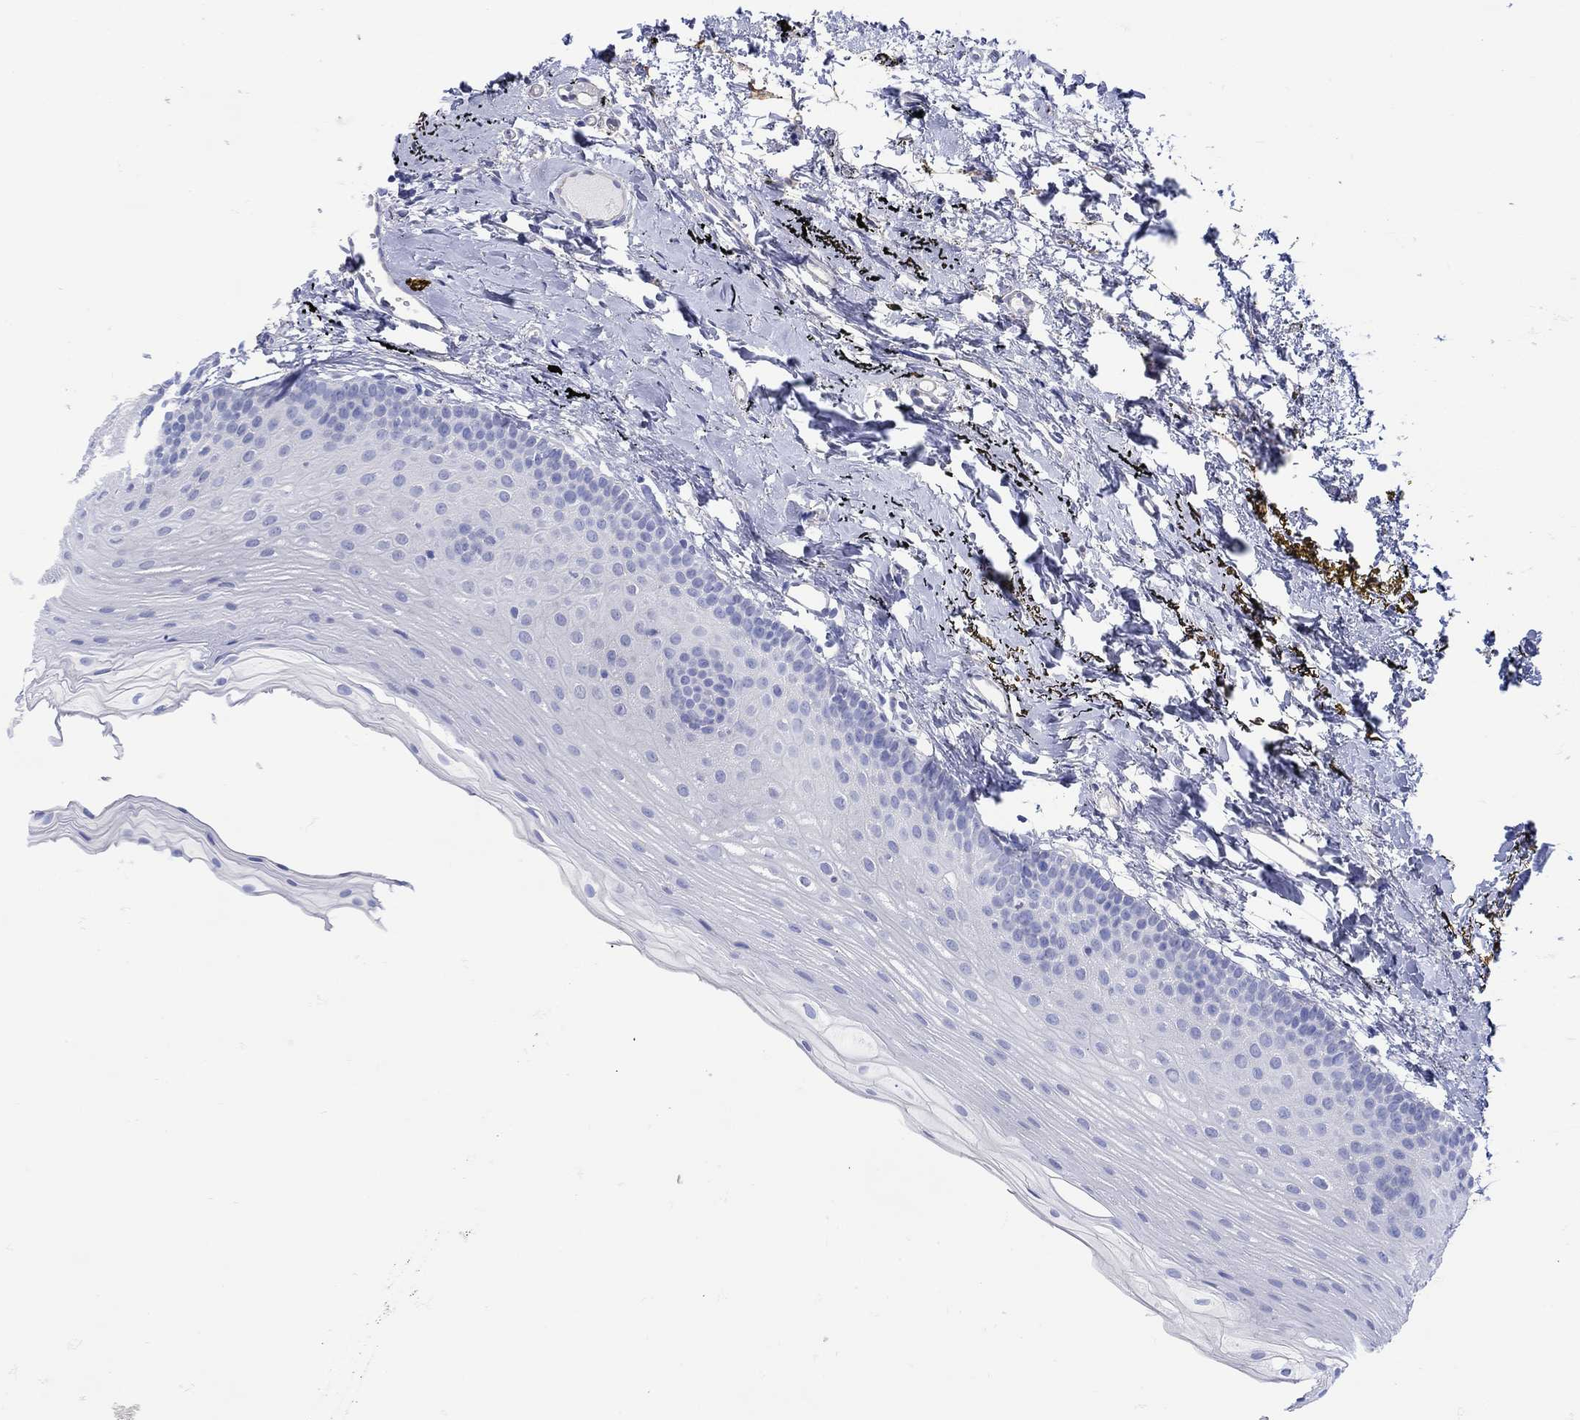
{"staining": {"intensity": "weak", "quantity": "<25%", "location": "cytoplasmic/membranous"}, "tissue": "oral mucosa", "cell_type": "Squamous epithelial cells", "image_type": "normal", "snomed": [{"axis": "morphology", "description": "Normal tissue, NOS"}, {"axis": "topography", "description": "Oral tissue"}], "caption": "The photomicrograph reveals no significant staining in squamous epithelial cells of oral mucosa.", "gene": "ANKMY1", "patient": {"sex": "female", "age": 57}}